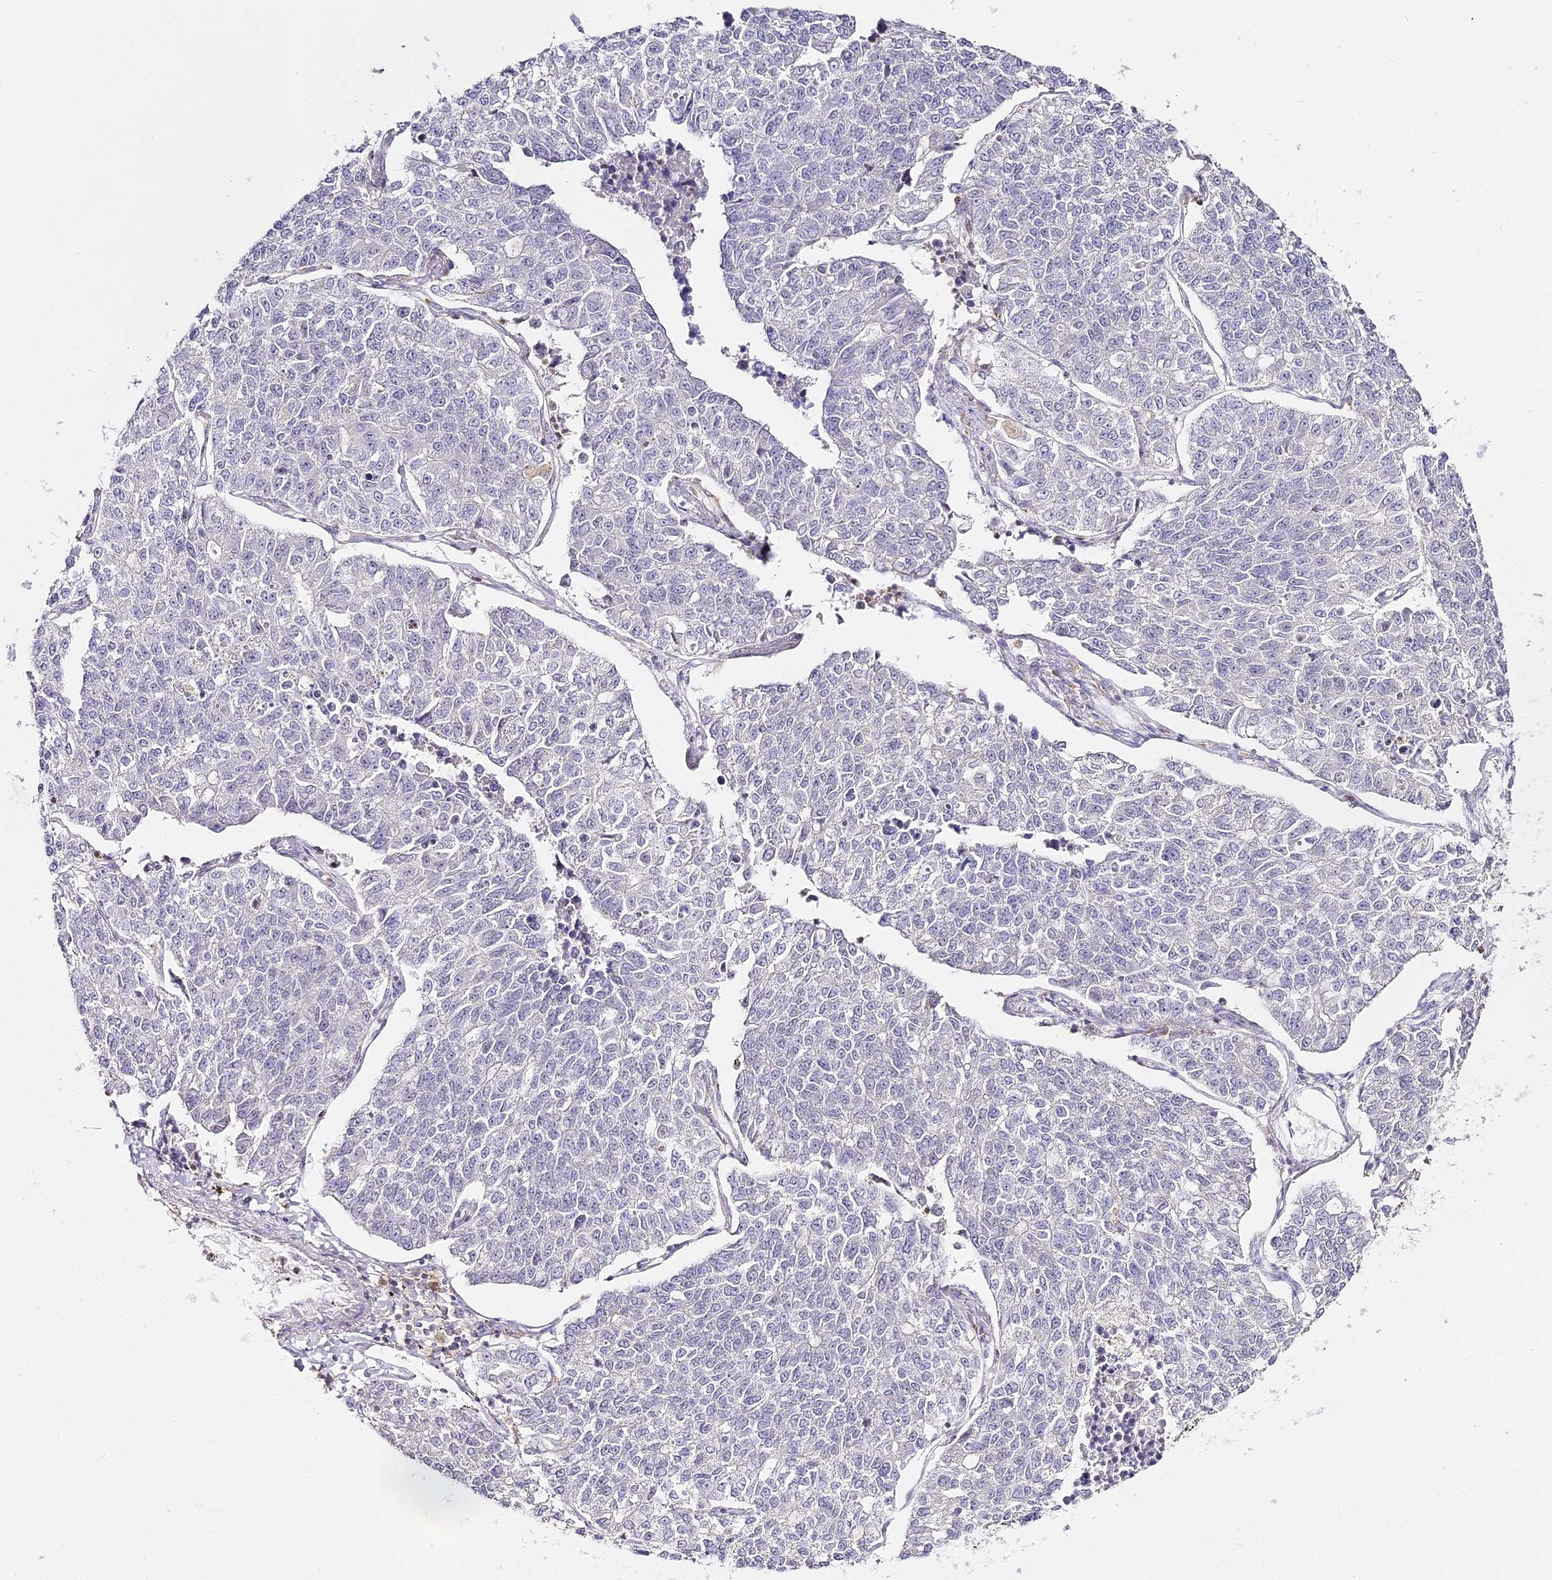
{"staining": {"intensity": "negative", "quantity": "none", "location": "none"}, "tissue": "lung cancer", "cell_type": "Tumor cells", "image_type": "cancer", "snomed": [{"axis": "morphology", "description": "Adenocarcinoma, NOS"}, {"axis": "topography", "description": "Lung"}], "caption": "An immunohistochemistry (IHC) photomicrograph of lung cancer (adenocarcinoma) is shown. There is no staining in tumor cells of lung cancer (adenocarcinoma).", "gene": "DOCK2", "patient": {"sex": "male", "age": 49}}